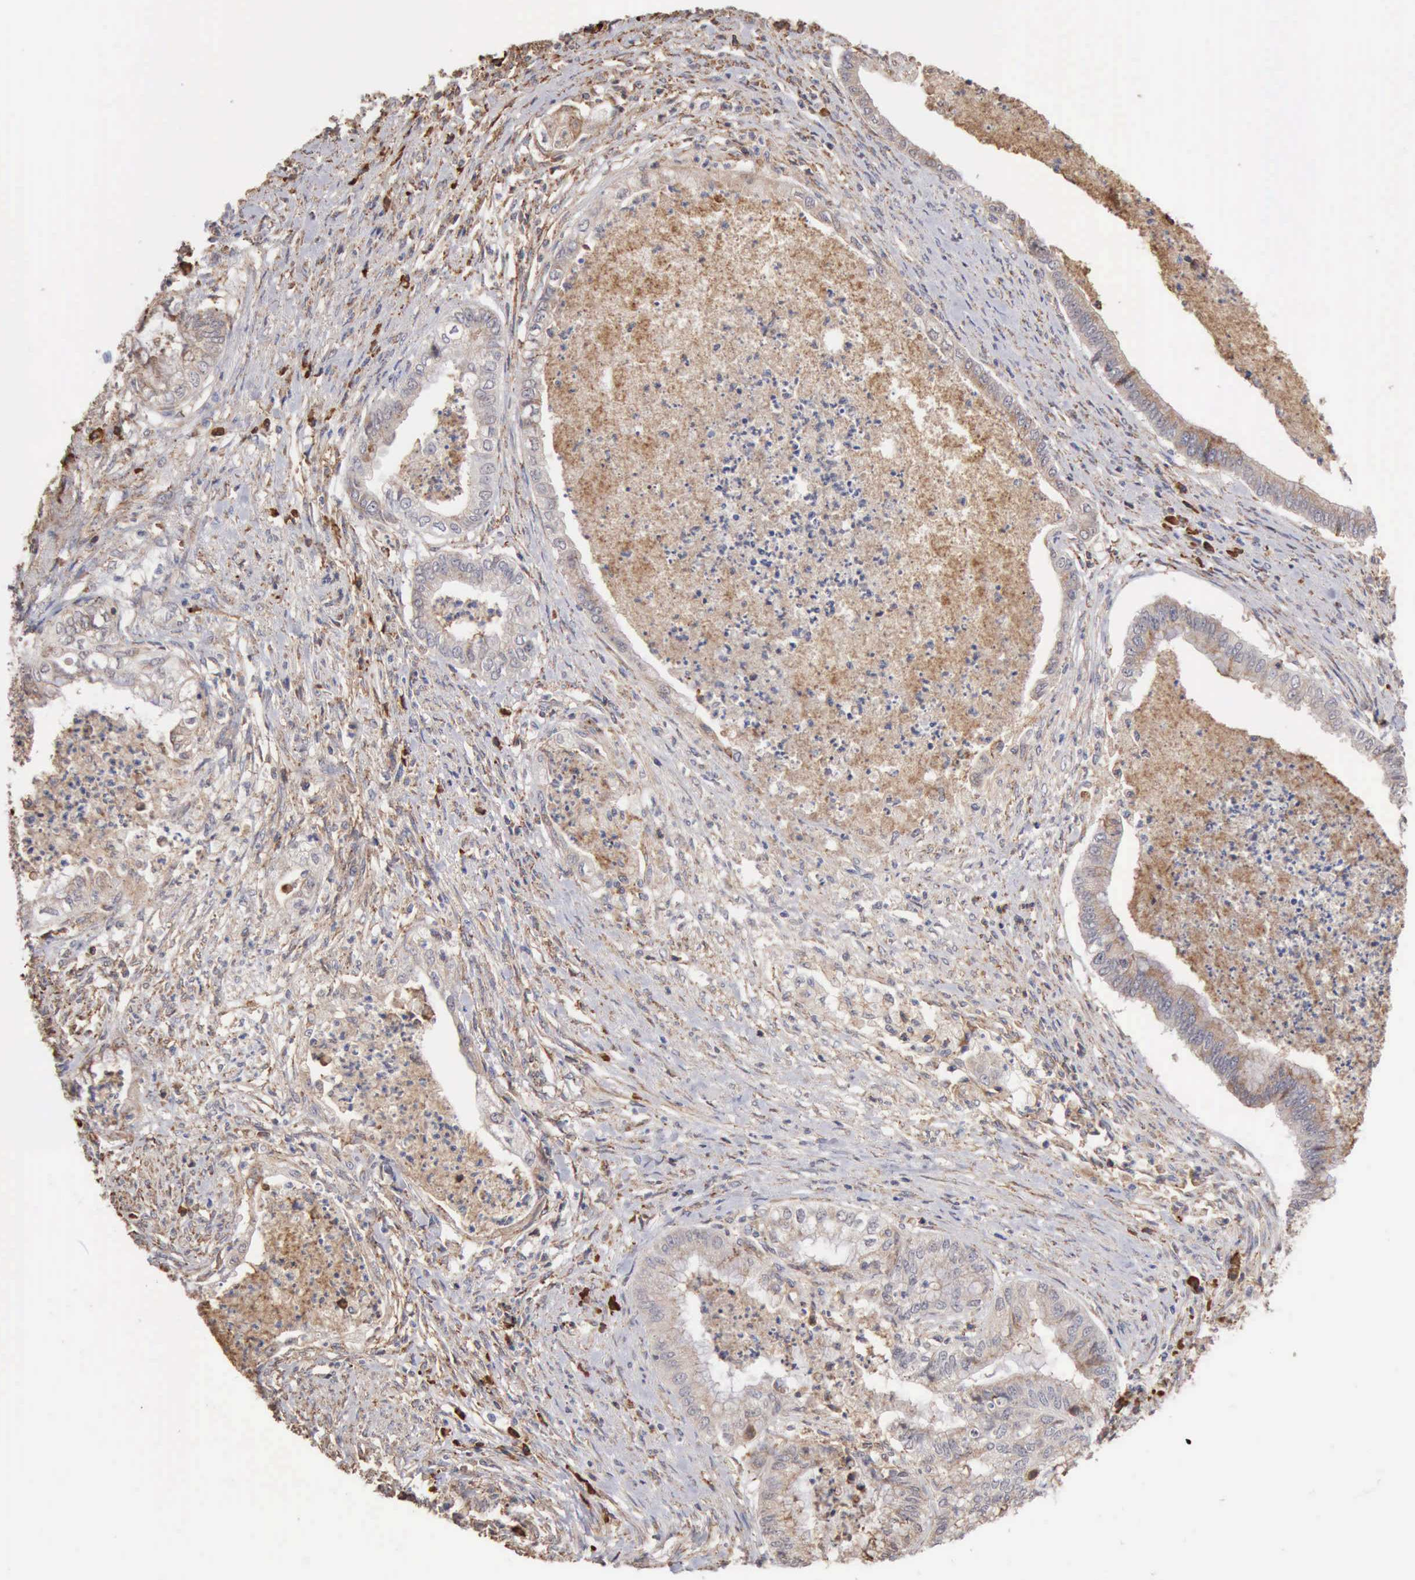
{"staining": {"intensity": "weak", "quantity": "25%-75%", "location": "cytoplasmic/membranous"}, "tissue": "endometrial cancer", "cell_type": "Tumor cells", "image_type": "cancer", "snomed": [{"axis": "morphology", "description": "Necrosis, NOS"}, {"axis": "morphology", "description": "Adenocarcinoma, NOS"}, {"axis": "topography", "description": "Endometrium"}], "caption": "This is a micrograph of IHC staining of endometrial cancer, which shows weak expression in the cytoplasmic/membranous of tumor cells.", "gene": "GPR101", "patient": {"sex": "female", "age": 79}}